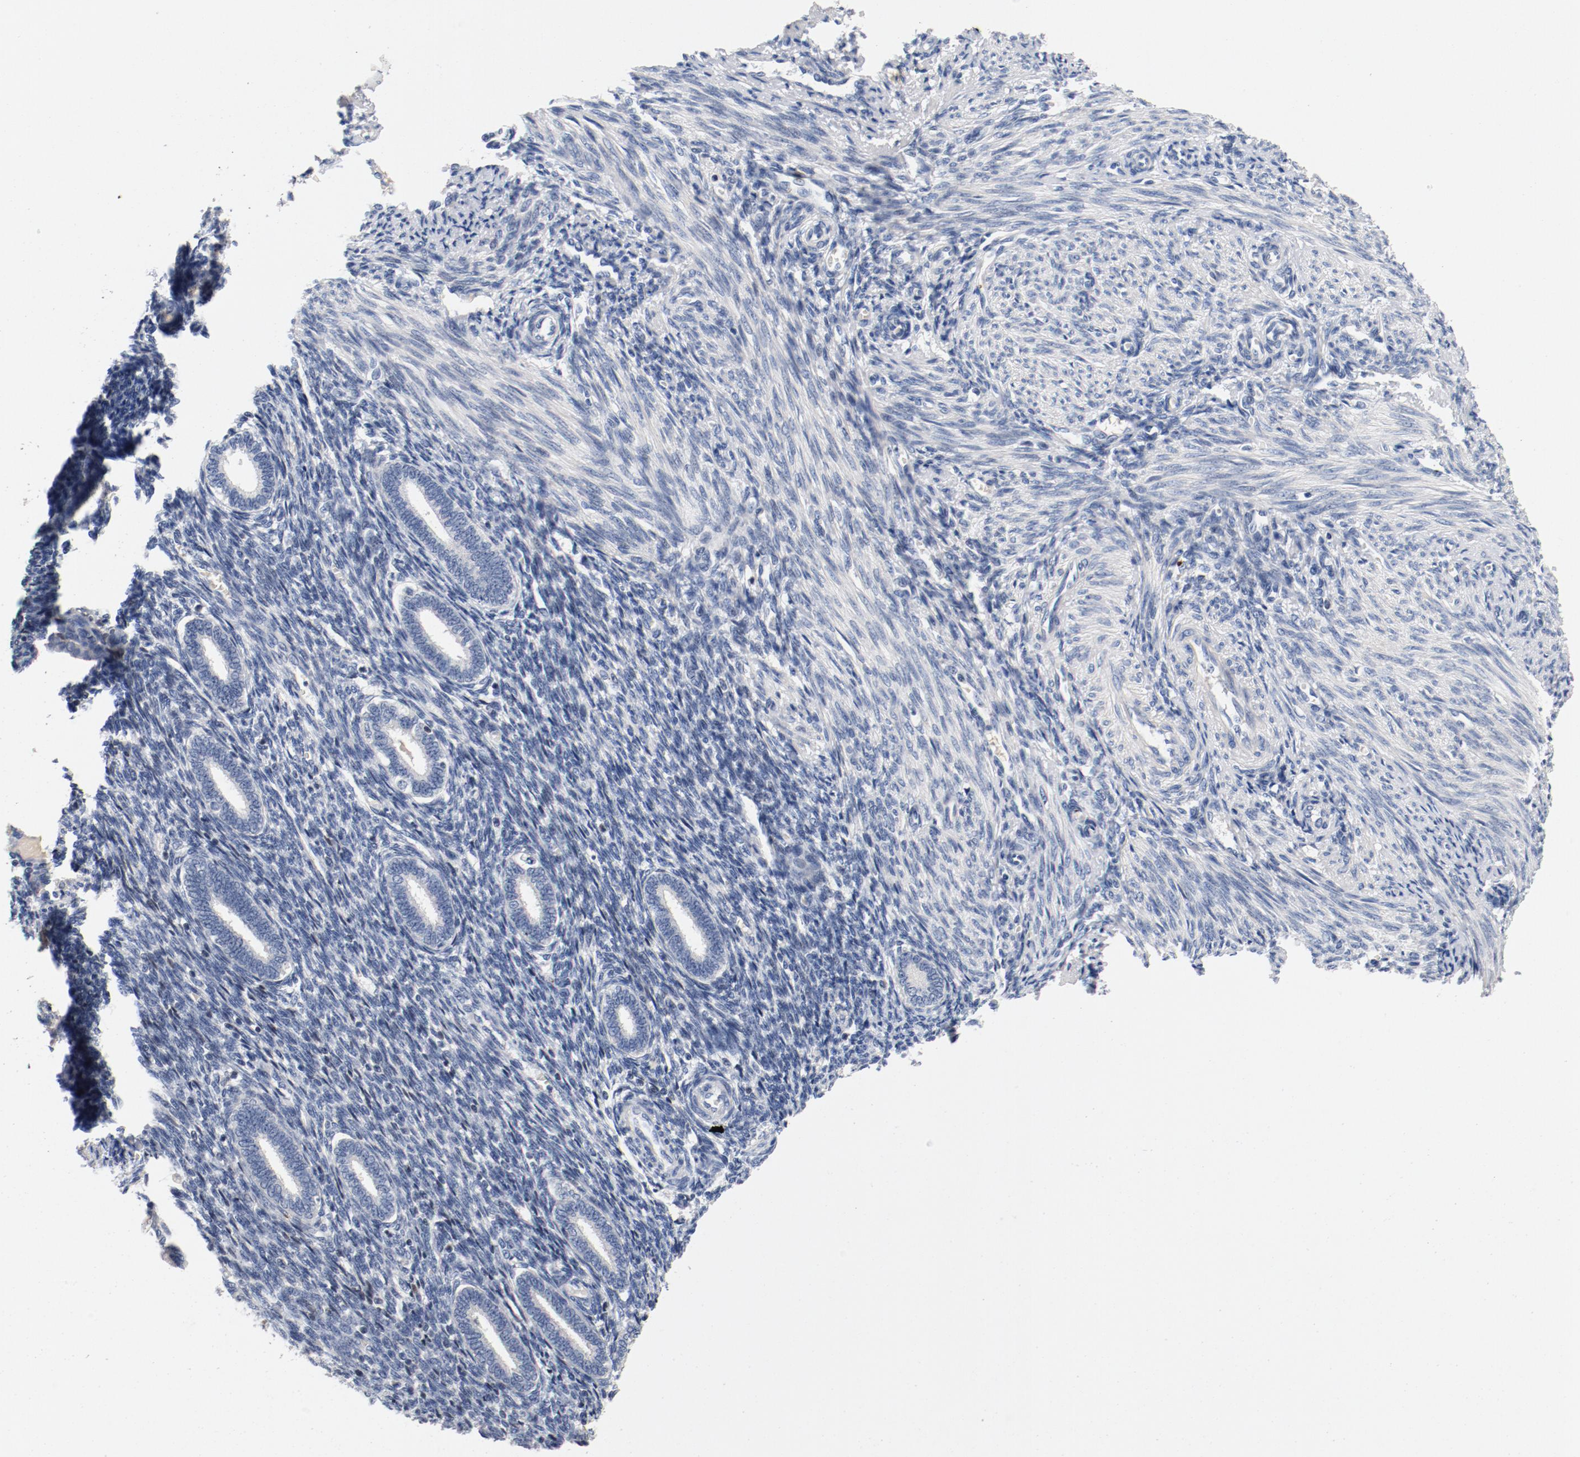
{"staining": {"intensity": "negative", "quantity": "none", "location": "none"}, "tissue": "endometrium", "cell_type": "Cells in endometrial stroma", "image_type": "normal", "snomed": [{"axis": "morphology", "description": "Normal tissue, NOS"}, {"axis": "topography", "description": "Endometrium"}], "caption": "The immunohistochemistry micrograph has no significant staining in cells in endometrial stroma of endometrium.", "gene": "PIM1", "patient": {"sex": "female", "age": 27}}